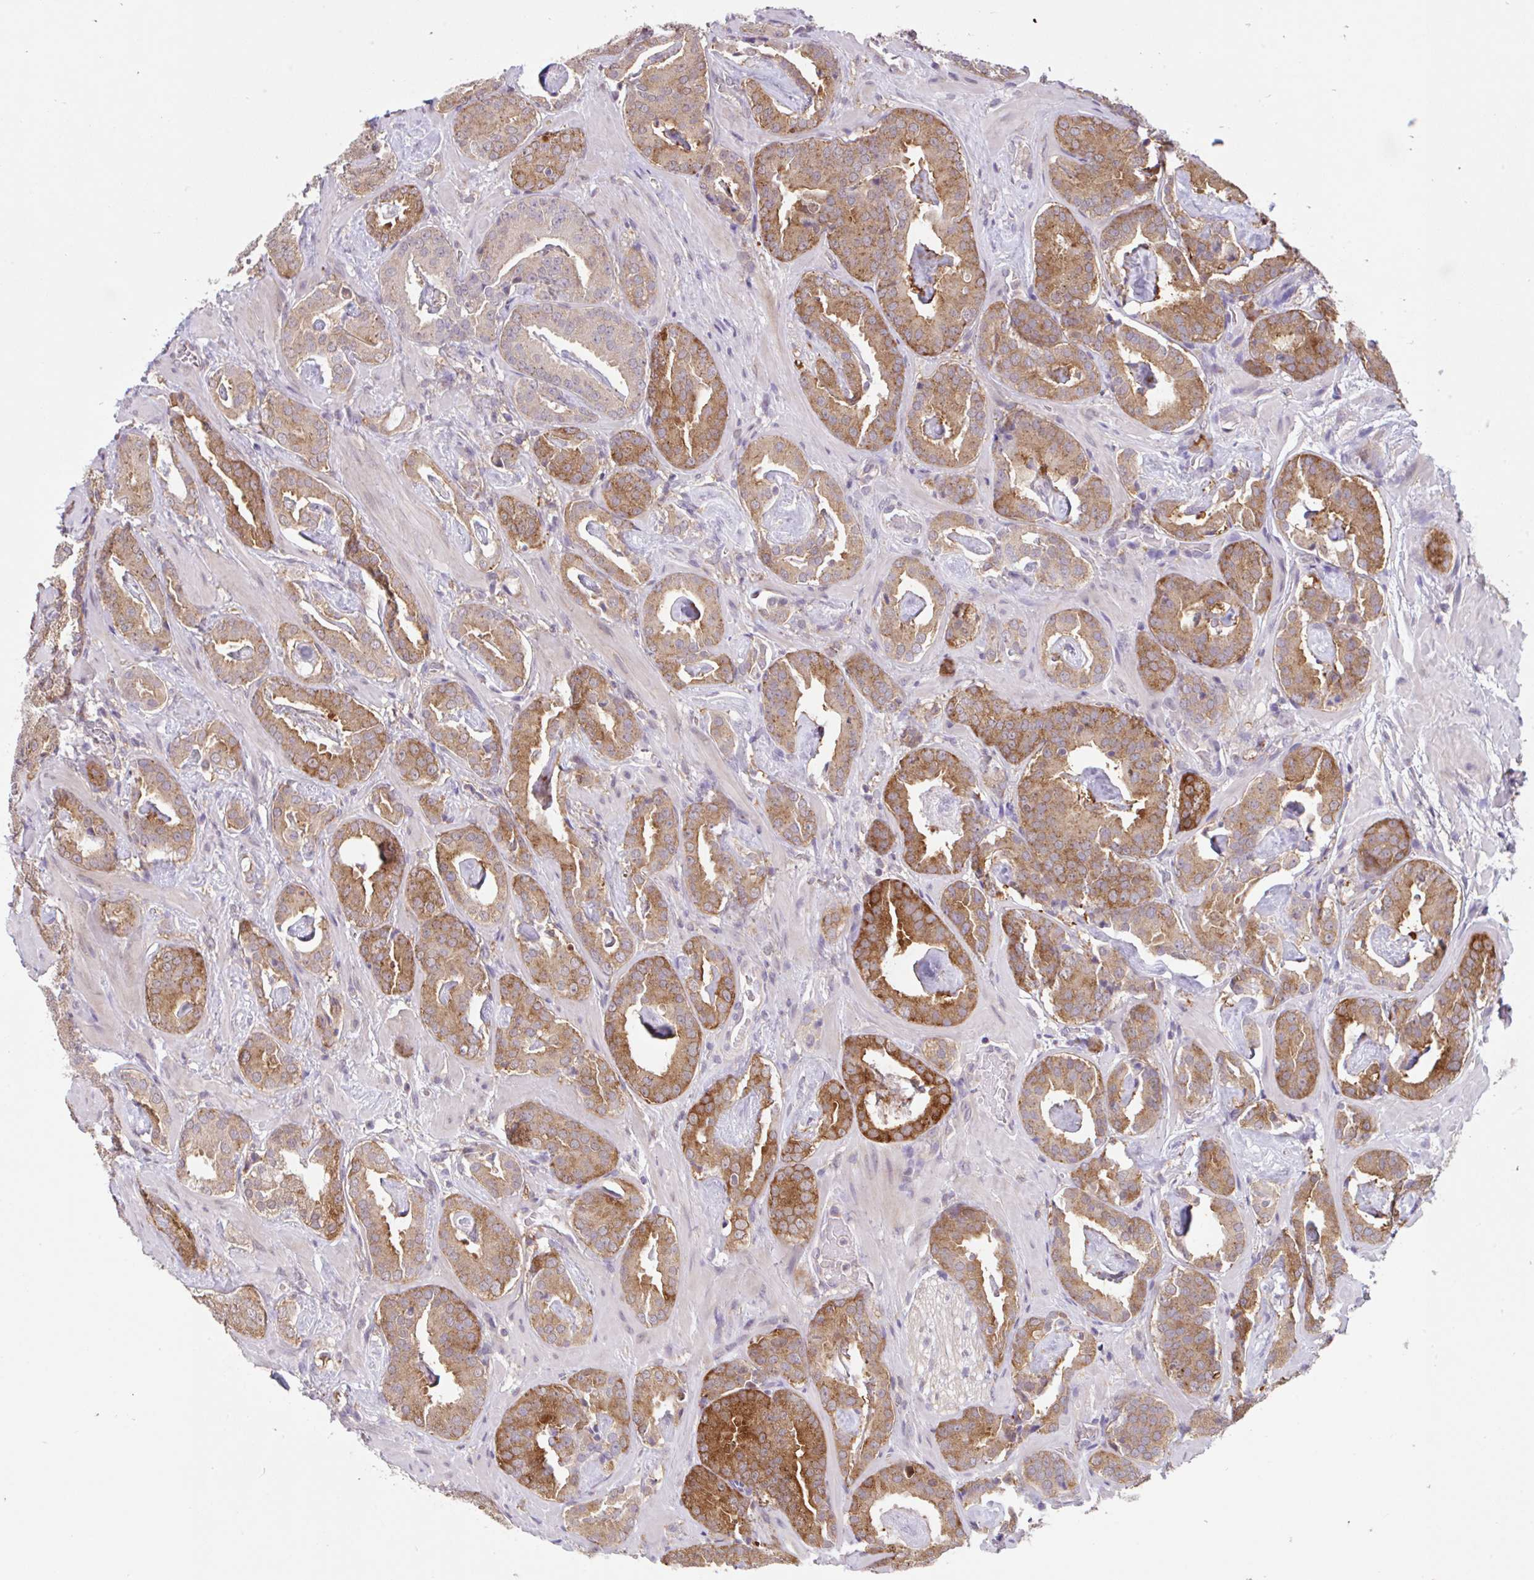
{"staining": {"intensity": "moderate", "quantity": ">75%", "location": "cytoplasmic/membranous"}, "tissue": "prostate cancer", "cell_type": "Tumor cells", "image_type": "cancer", "snomed": [{"axis": "morphology", "description": "Adenocarcinoma, Low grade"}, {"axis": "topography", "description": "Prostate"}], "caption": "Prostate cancer (low-grade adenocarcinoma) stained with DAB (3,3'-diaminobenzidine) immunohistochemistry exhibits medium levels of moderate cytoplasmic/membranous staining in about >75% of tumor cells.", "gene": "RALBP1", "patient": {"sex": "male", "age": 62}}